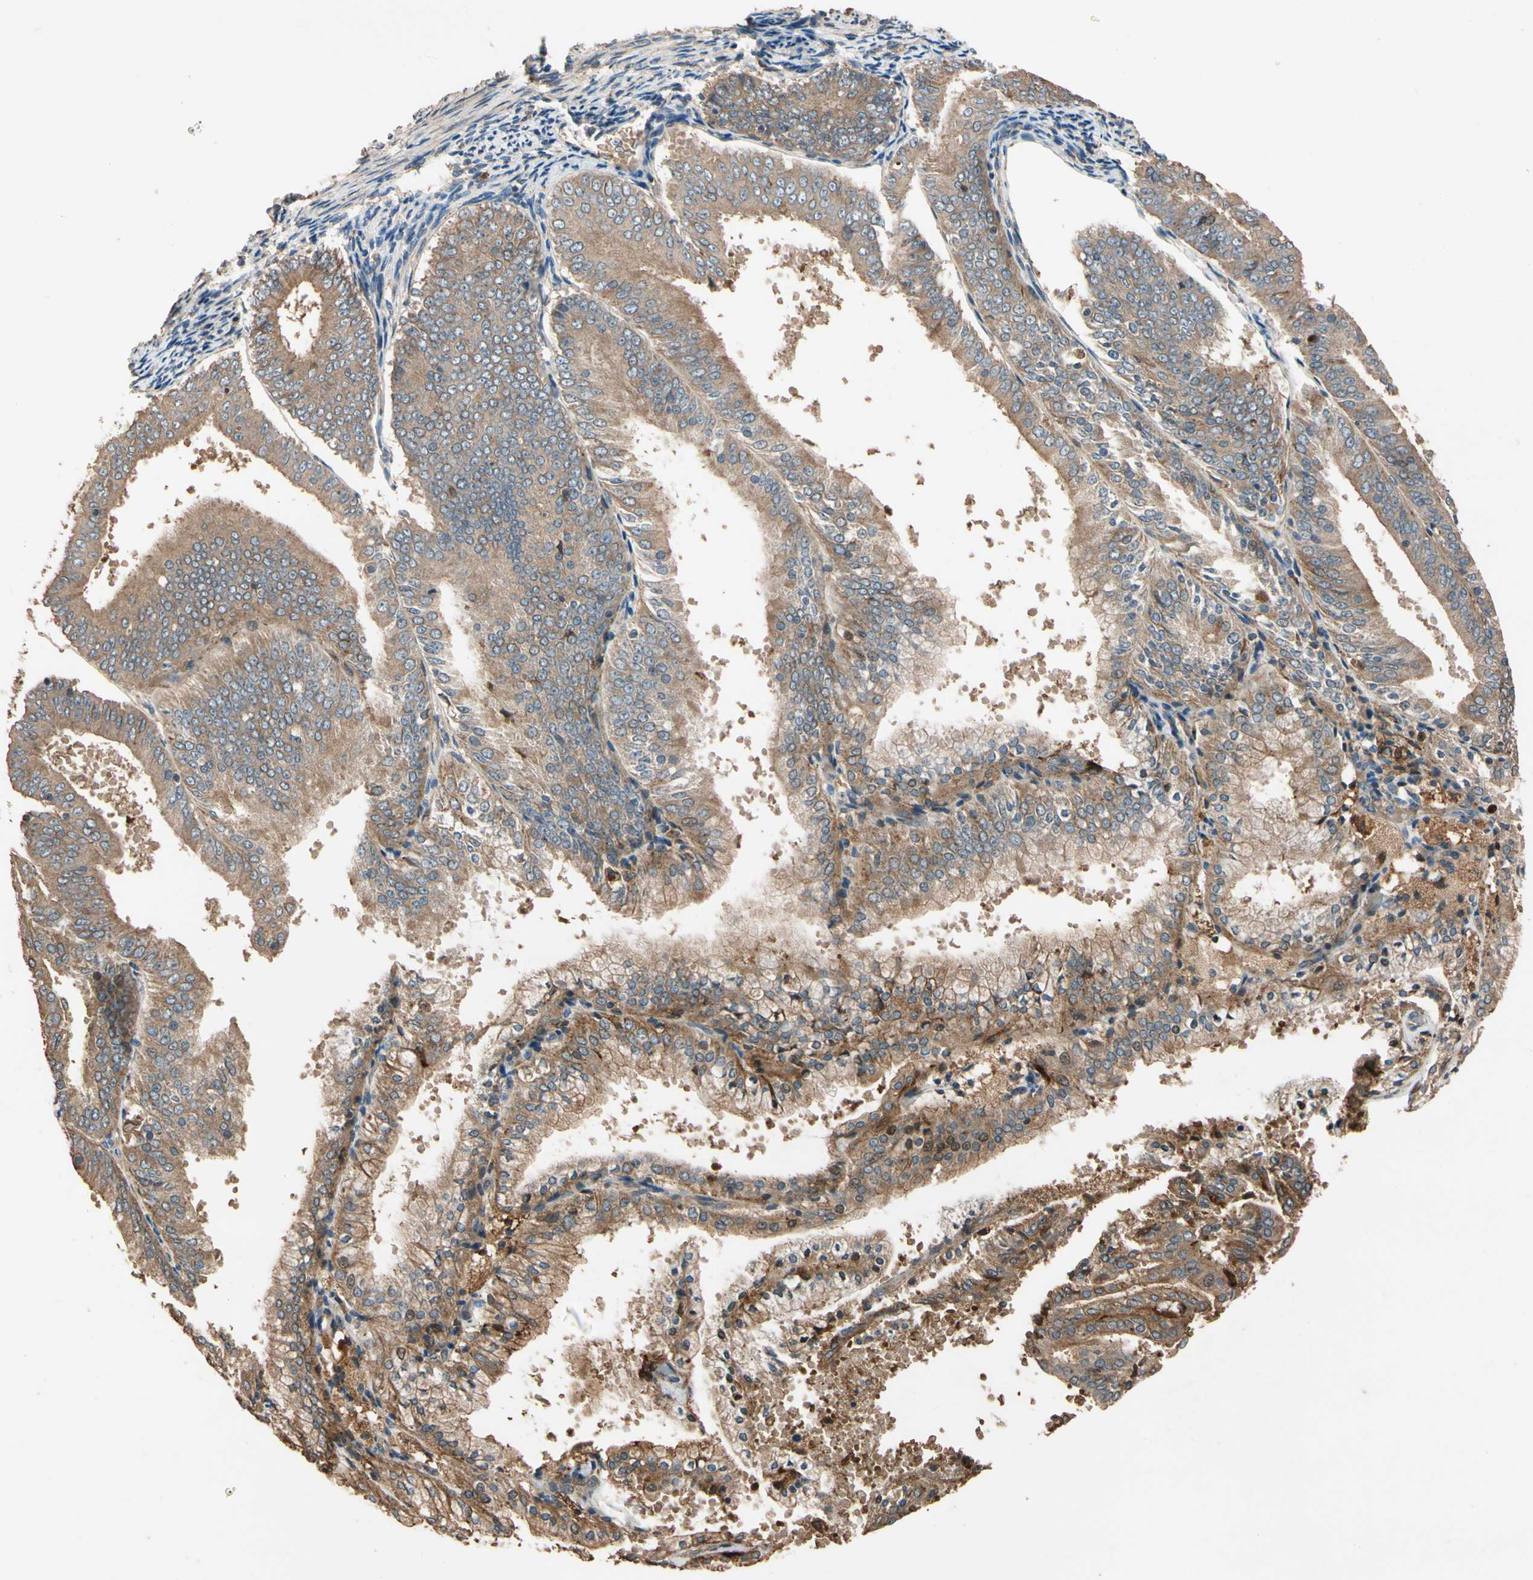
{"staining": {"intensity": "moderate", "quantity": ">75%", "location": "cytoplasmic/membranous"}, "tissue": "endometrial cancer", "cell_type": "Tumor cells", "image_type": "cancer", "snomed": [{"axis": "morphology", "description": "Adenocarcinoma, NOS"}, {"axis": "topography", "description": "Endometrium"}], "caption": "There is medium levels of moderate cytoplasmic/membranous expression in tumor cells of endometrial adenocarcinoma, as demonstrated by immunohistochemical staining (brown color).", "gene": "MGRN1", "patient": {"sex": "female", "age": 63}}